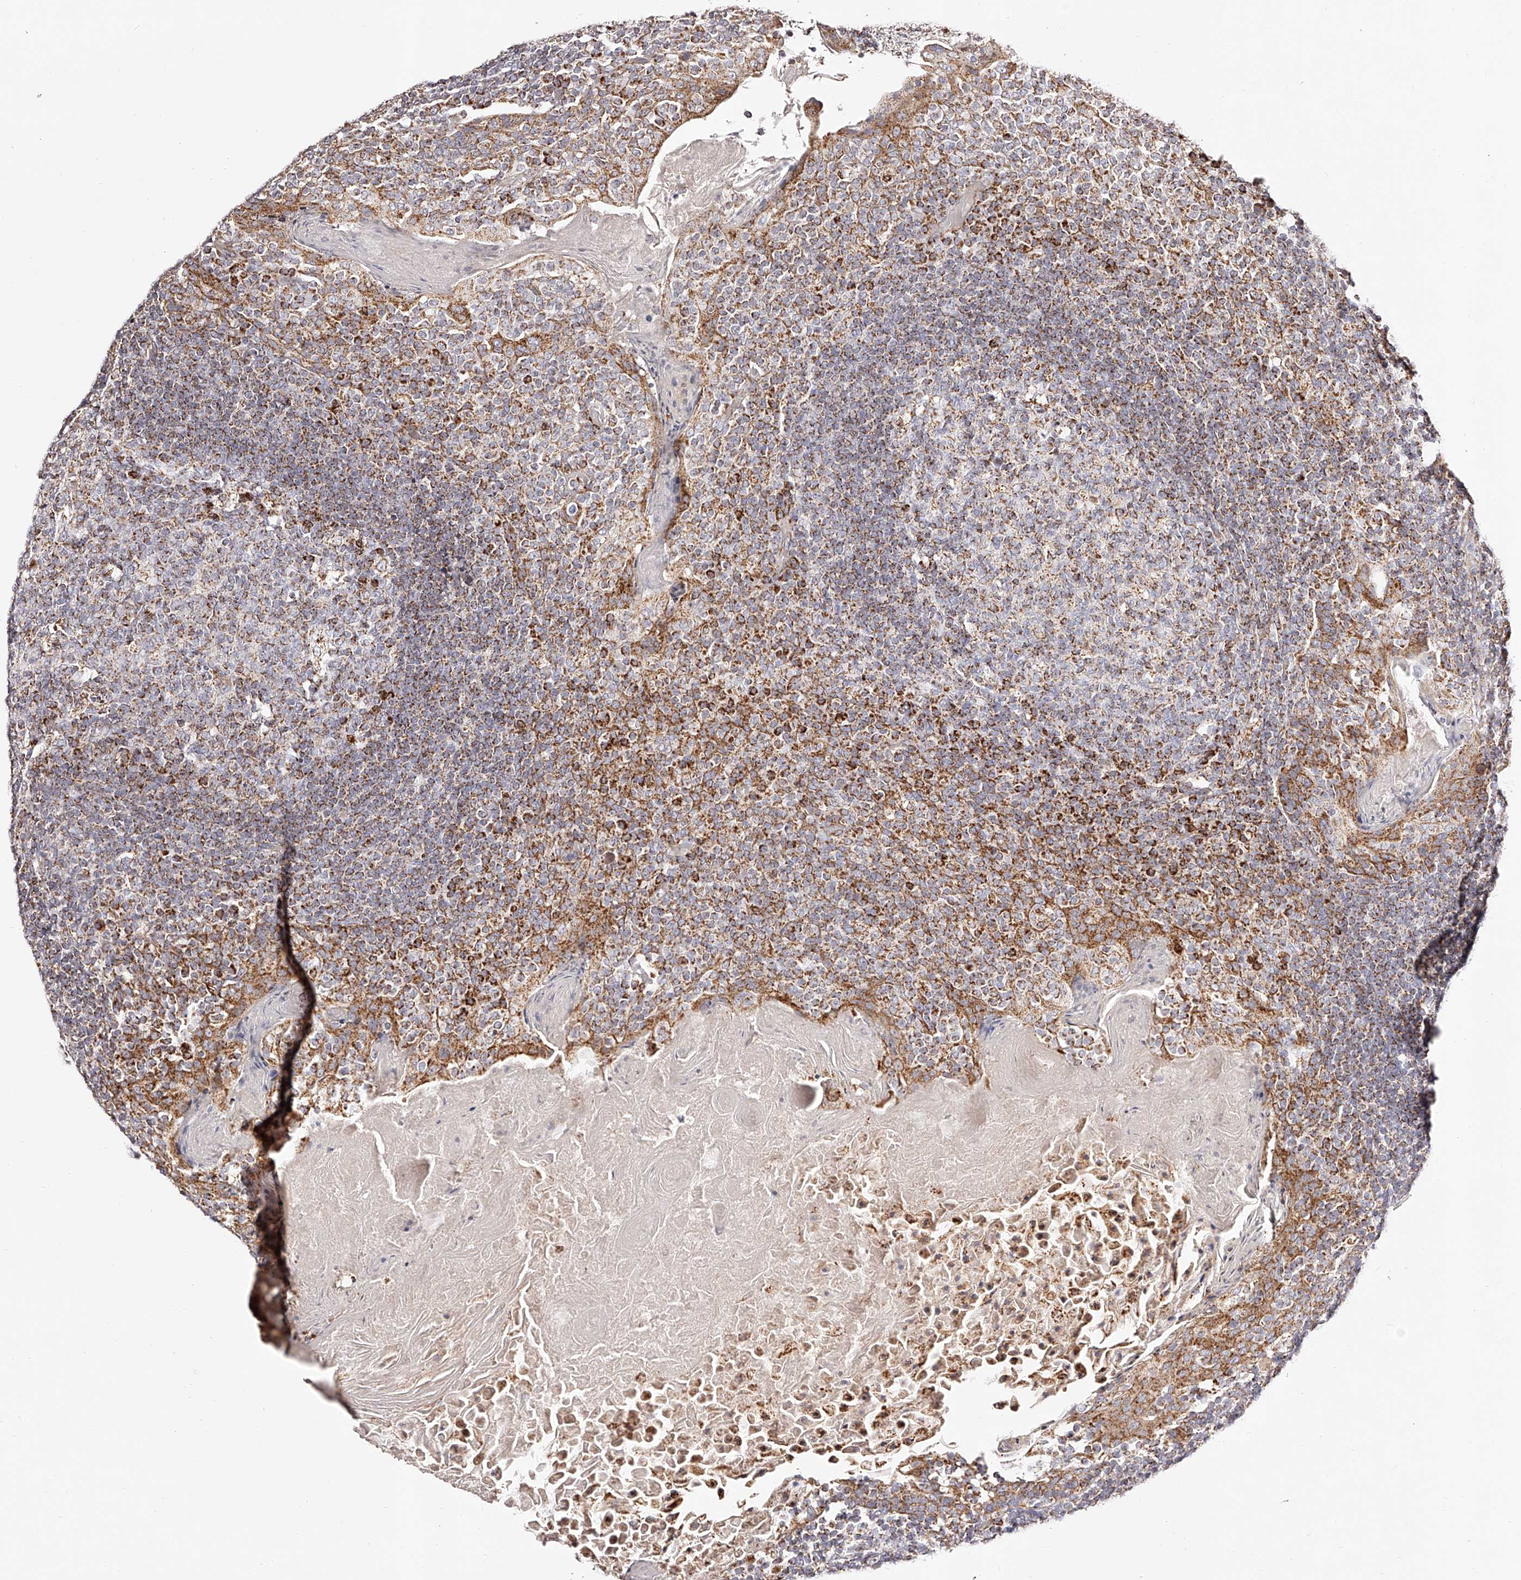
{"staining": {"intensity": "strong", "quantity": "25%-75%", "location": "cytoplasmic/membranous"}, "tissue": "tonsil", "cell_type": "Germinal center cells", "image_type": "normal", "snomed": [{"axis": "morphology", "description": "Normal tissue, NOS"}, {"axis": "topography", "description": "Tonsil"}], "caption": "Protein staining demonstrates strong cytoplasmic/membranous positivity in approximately 25%-75% of germinal center cells in unremarkable tonsil.", "gene": "NDUFV3", "patient": {"sex": "female", "age": 19}}